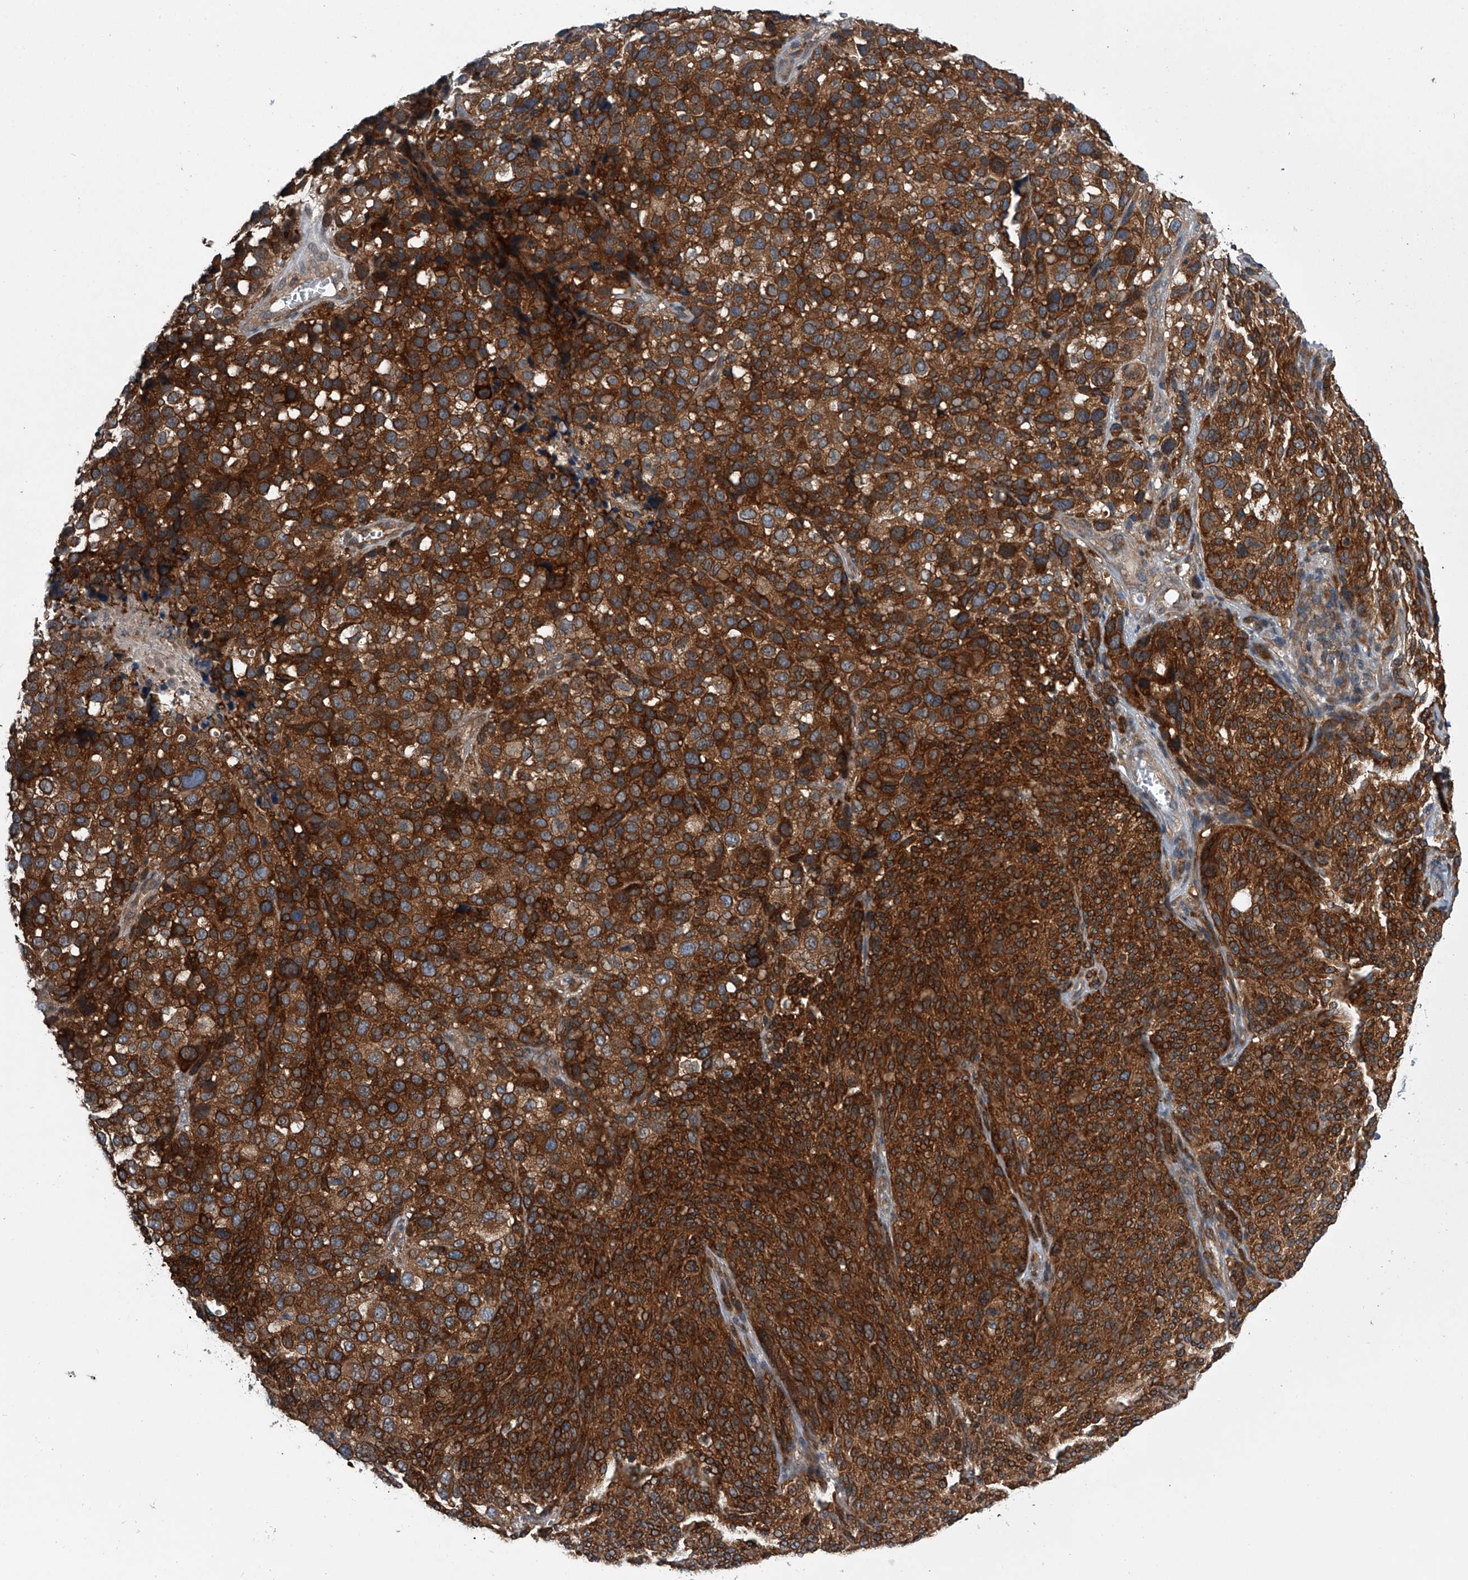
{"staining": {"intensity": "strong", "quantity": ">75%", "location": "cytoplasmic/membranous"}, "tissue": "melanoma", "cell_type": "Tumor cells", "image_type": "cancer", "snomed": [{"axis": "morphology", "description": "Malignant melanoma, NOS"}, {"axis": "topography", "description": "Skin of trunk"}], "caption": "Human melanoma stained for a protein (brown) displays strong cytoplasmic/membranous positive expression in about >75% of tumor cells.", "gene": "PPP2R5D", "patient": {"sex": "male", "age": 71}}